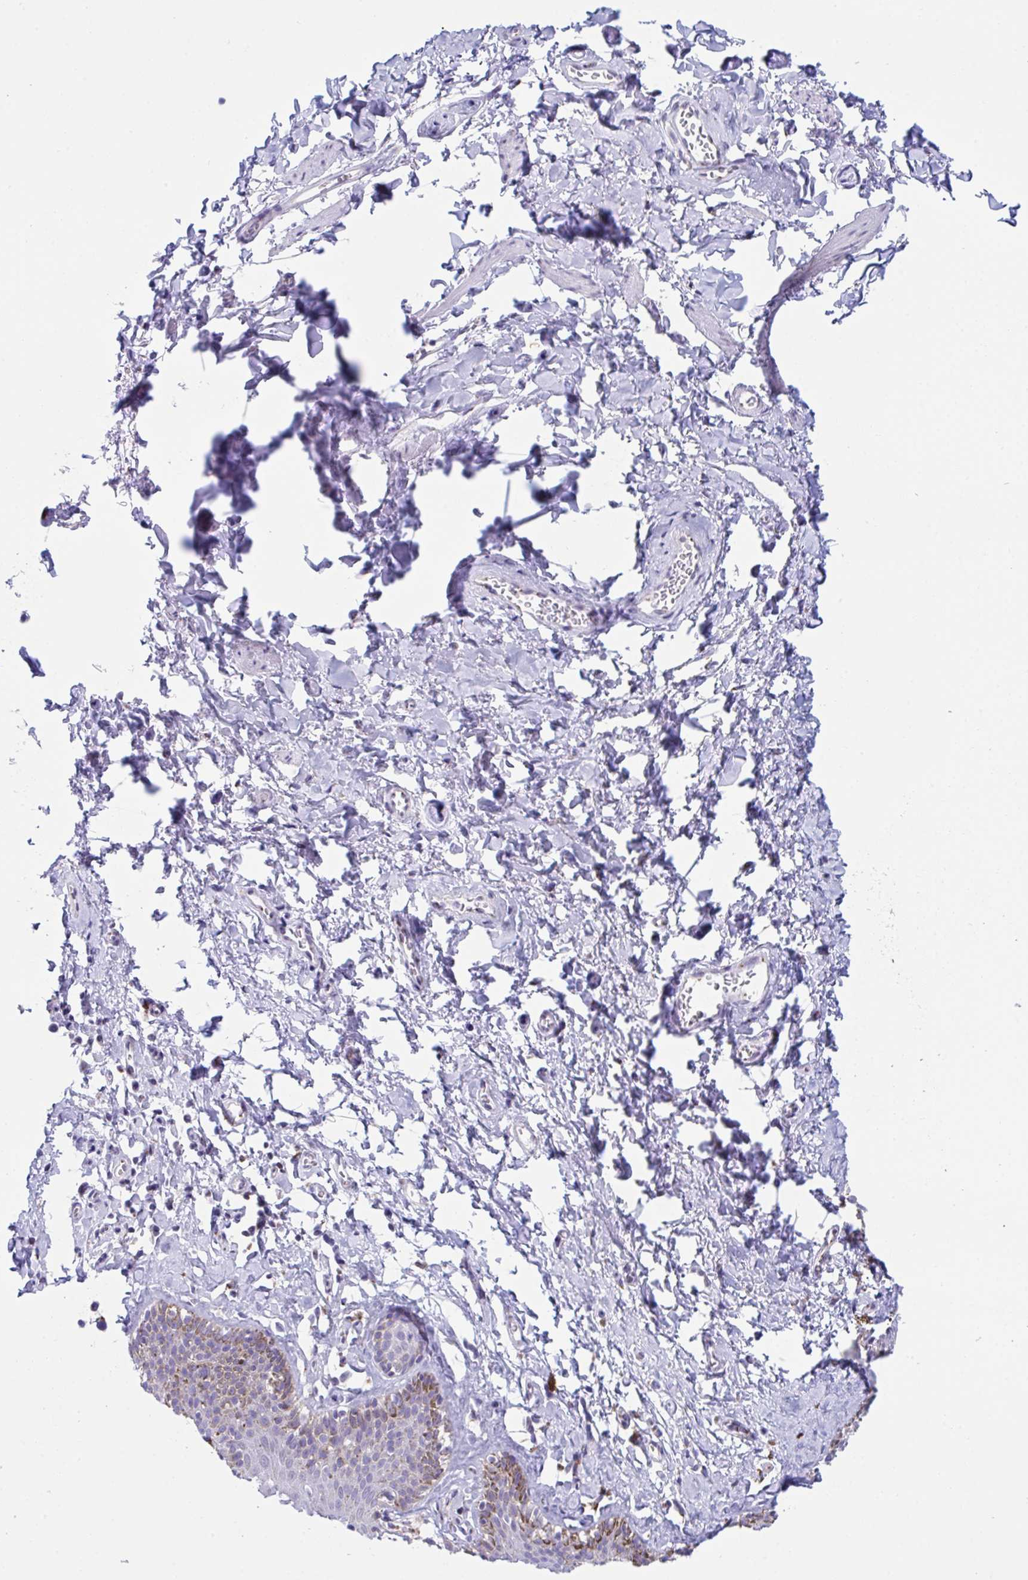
{"staining": {"intensity": "negative", "quantity": "none", "location": "none"}, "tissue": "skin", "cell_type": "Epidermal cells", "image_type": "normal", "snomed": [{"axis": "morphology", "description": "Normal tissue, NOS"}, {"axis": "topography", "description": "Vulva"}, {"axis": "topography", "description": "Peripheral nerve tissue"}], "caption": "Skin stained for a protein using immunohistochemistry exhibits no expression epidermal cells.", "gene": "SCLY", "patient": {"sex": "female", "age": 66}}